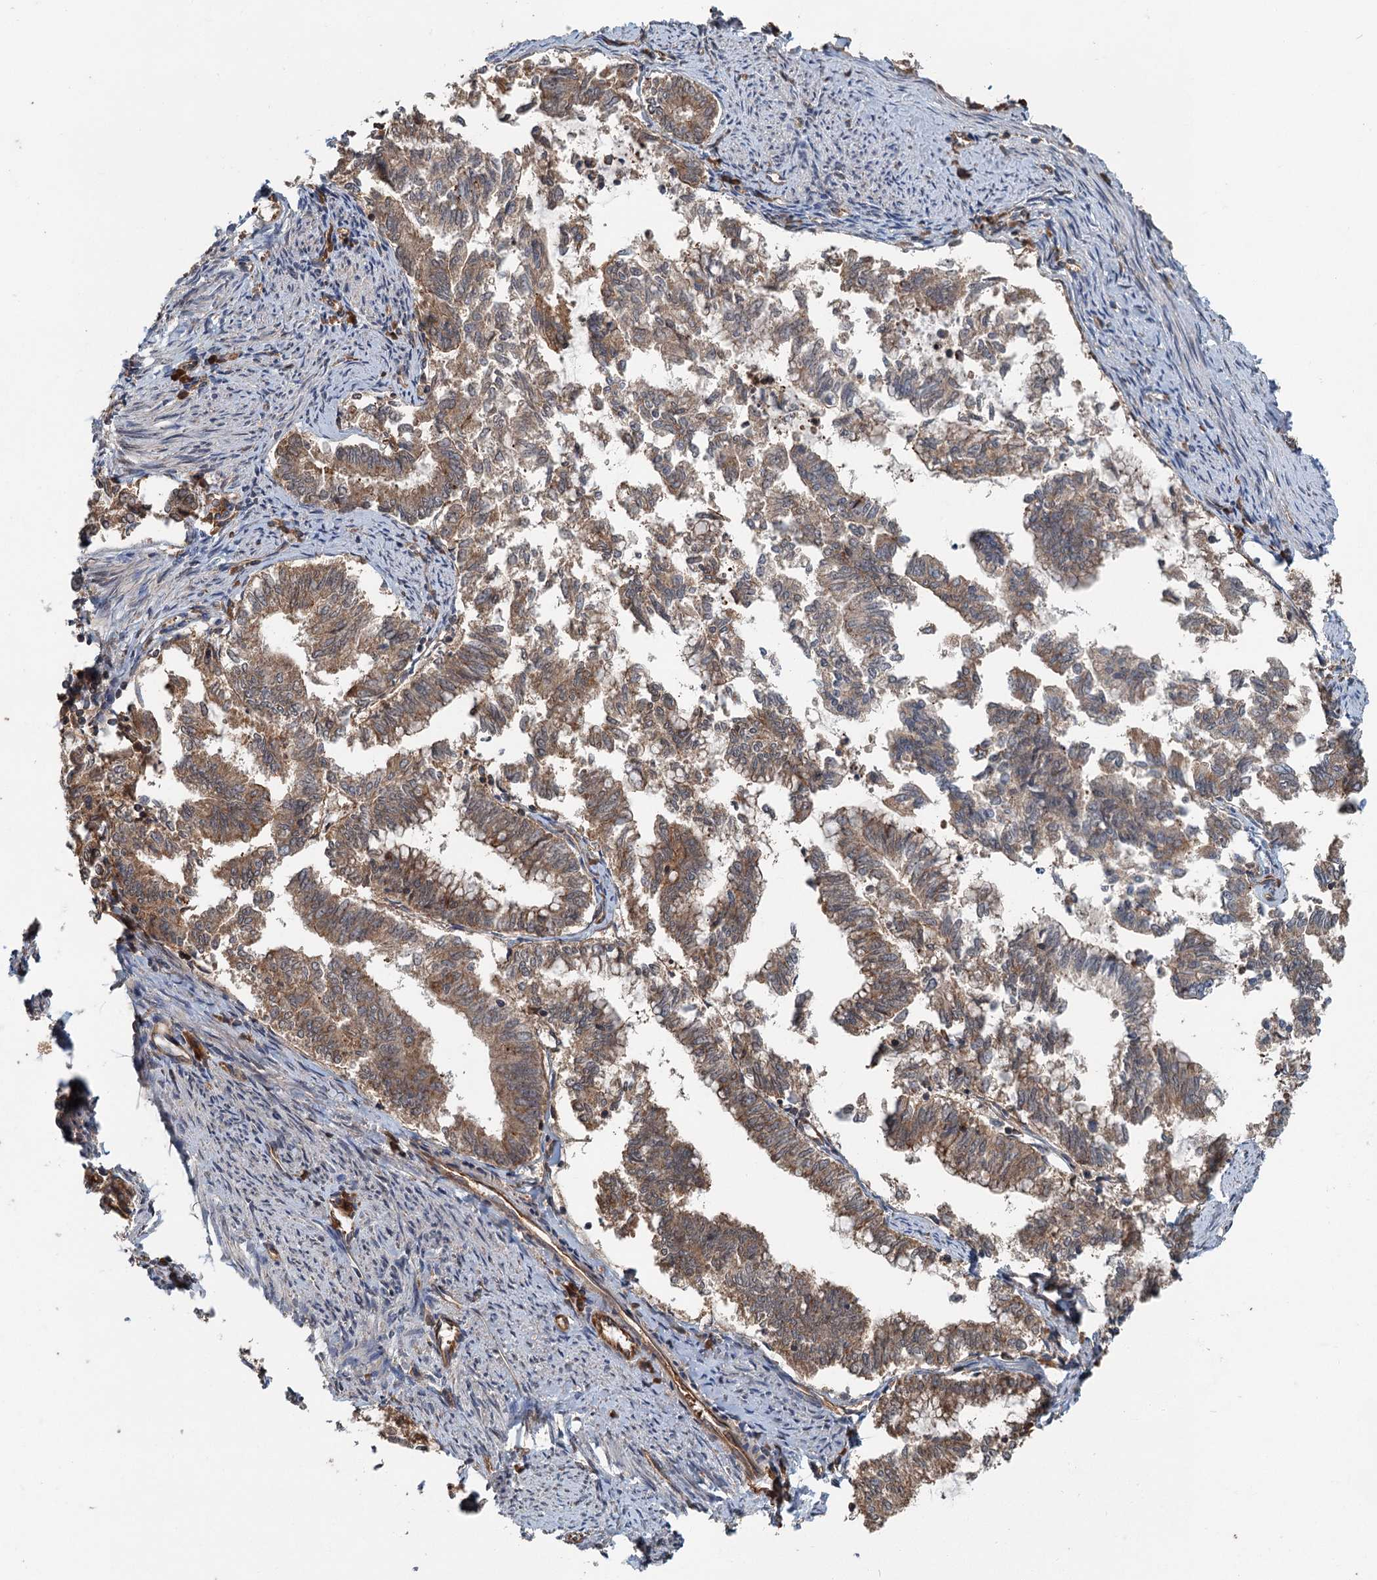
{"staining": {"intensity": "moderate", "quantity": ">75%", "location": "cytoplasmic/membranous"}, "tissue": "endometrial cancer", "cell_type": "Tumor cells", "image_type": "cancer", "snomed": [{"axis": "morphology", "description": "Adenocarcinoma, NOS"}, {"axis": "topography", "description": "Endometrium"}], "caption": "Endometrial cancer (adenocarcinoma) tissue reveals moderate cytoplasmic/membranous expression in approximately >75% of tumor cells (Brightfield microscopy of DAB IHC at high magnification).", "gene": "ZNF527", "patient": {"sex": "female", "age": 79}}